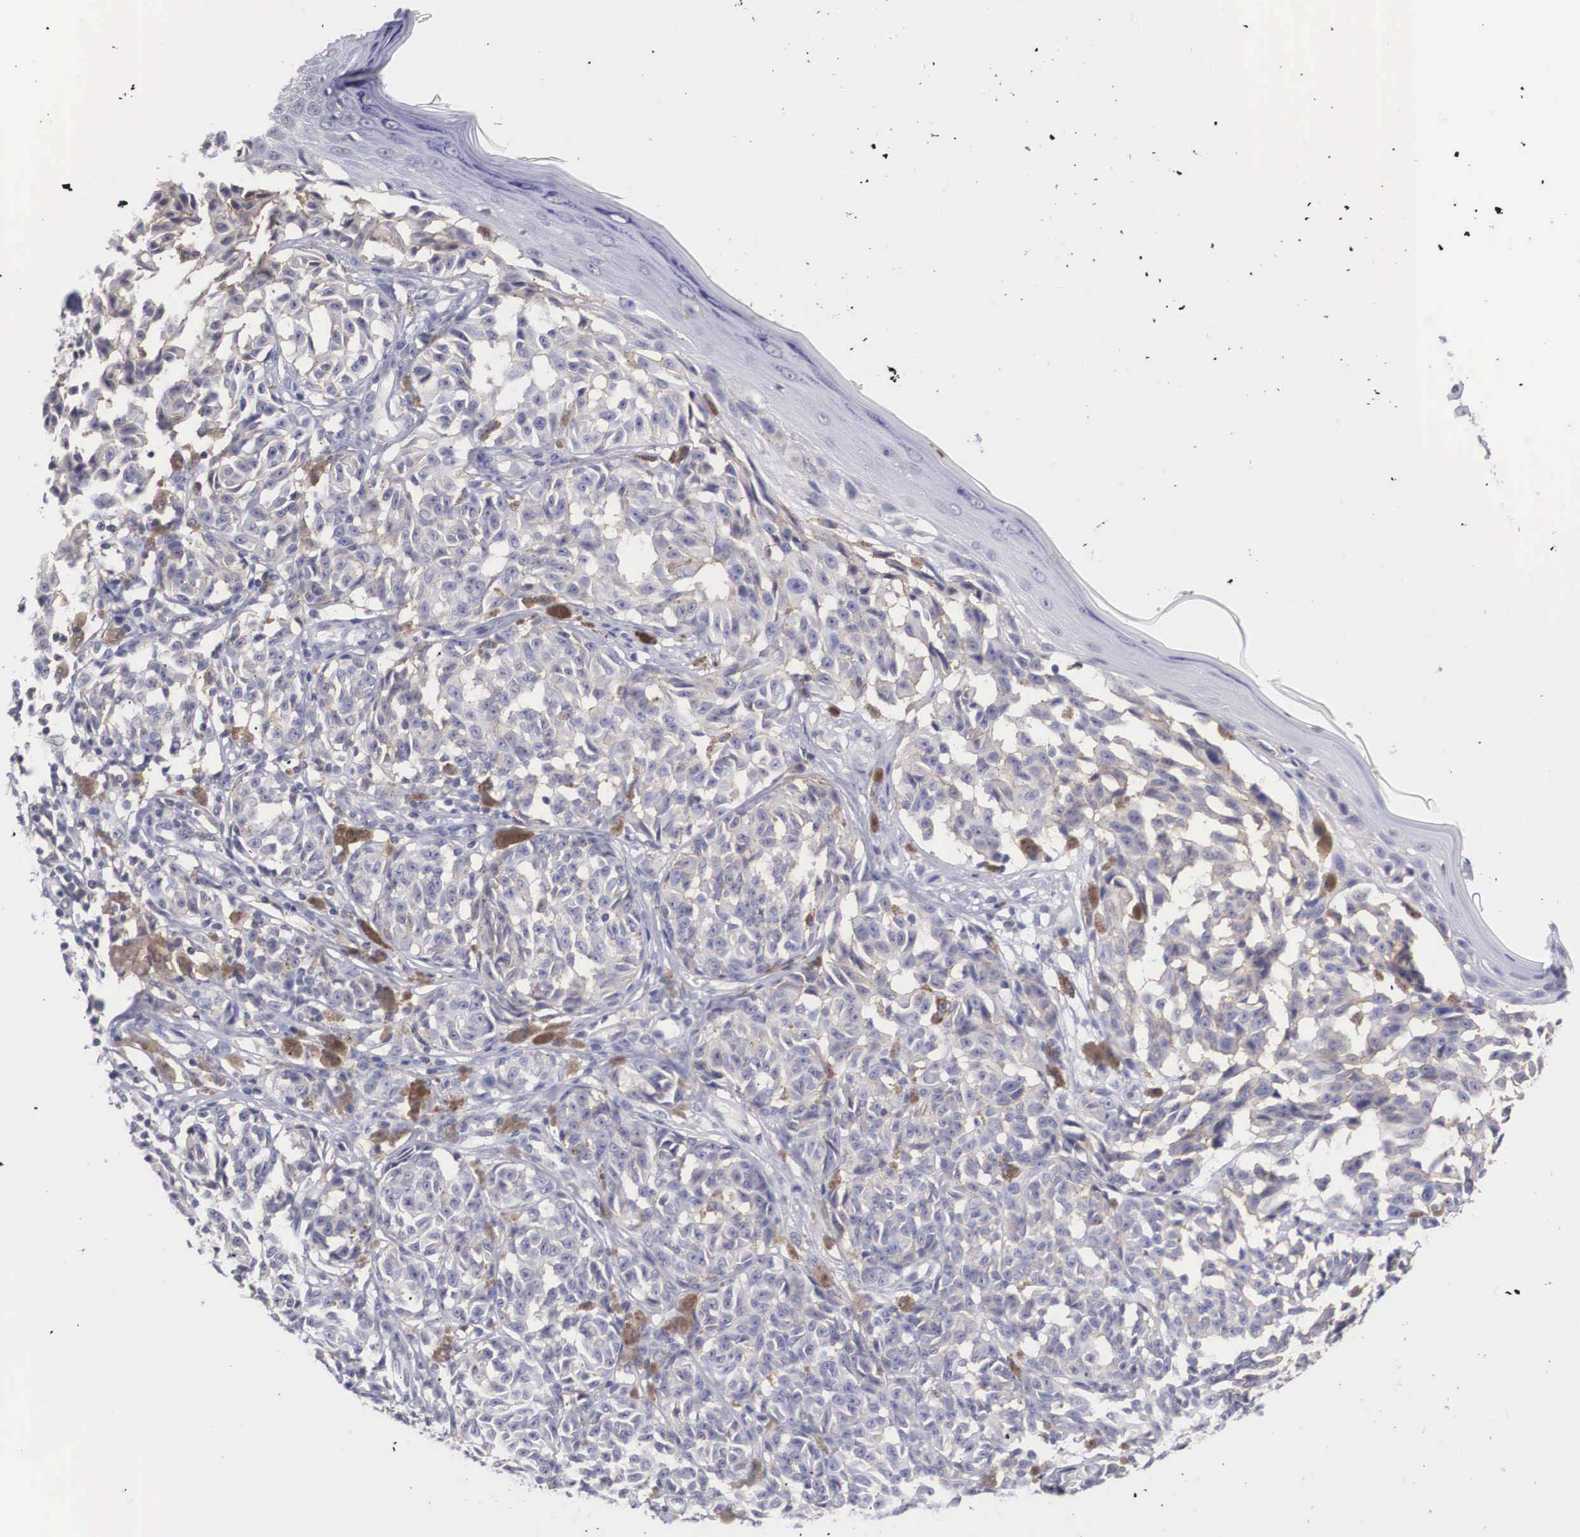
{"staining": {"intensity": "negative", "quantity": "none", "location": "none"}, "tissue": "melanoma", "cell_type": "Tumor cells", "image_type": "cancer", "snomed": [{"axis": "morphology", "description": "Malignant melanoma, NOS"}, {"axis": "topography", "description": "Skin"}], "caption": "High magnification brightfield microscopy of malignant melanoma stained with DAB (3,3'-diaminobenzidine) (brown) and counterstained with hematoxylin (blue): tumor cells show no significant expression.", "gene": "NR4A2", "patient": {"sex": "male", "age": 49}}